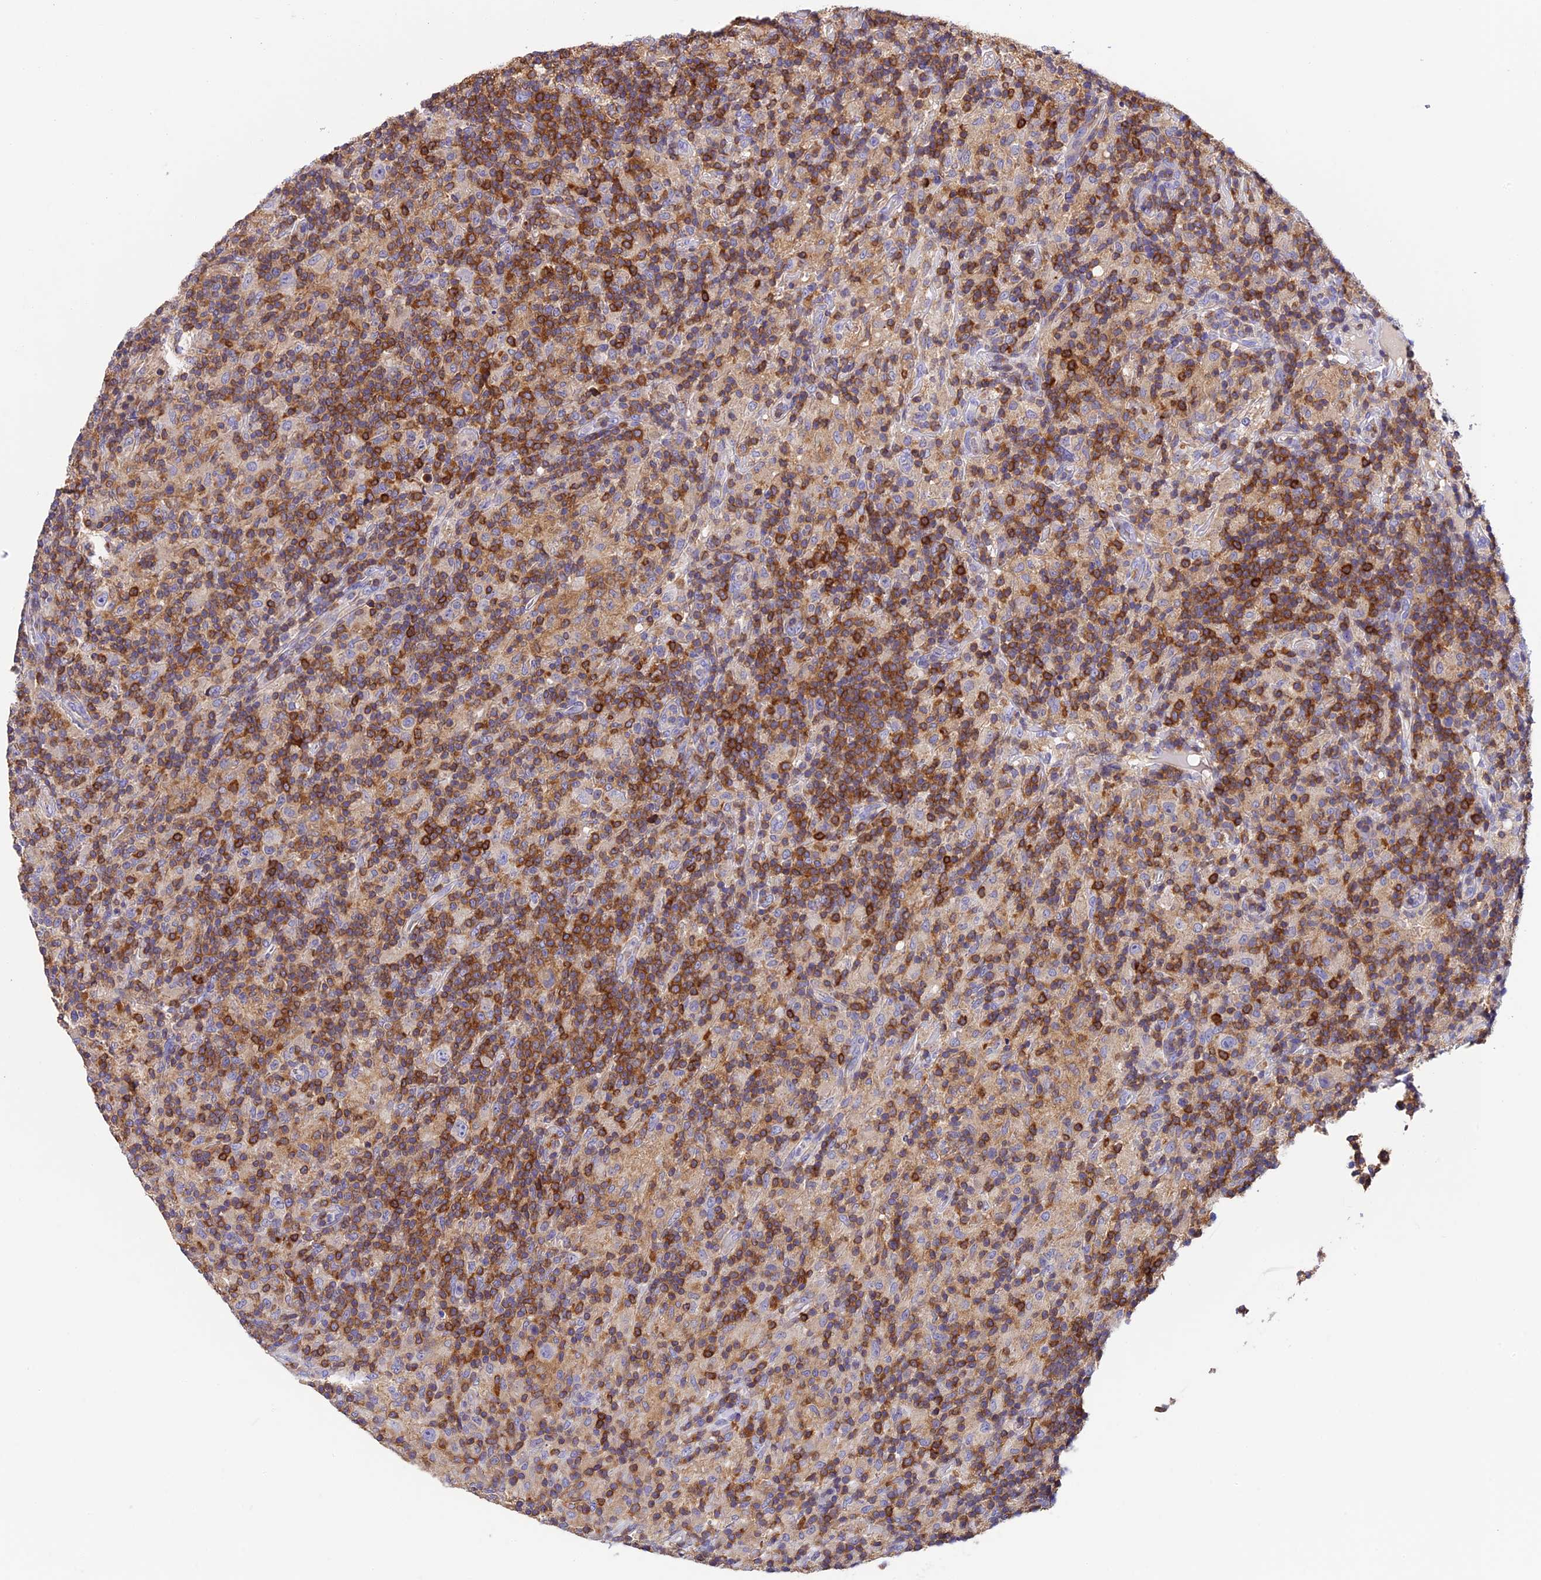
{"staining": {"intensity": "negative", "quantity": "none", "location": "none"}, "tissue": "lymphoma", "cell_type": "Tumor cells", "image_type": "cancer", "snomed": [{"axis": "morphology", "description": "Hodgkin's disease, NOS"}, {"axis": "topography", "description": "Lymph node"}], "caption": "Tumor cells show no significant expression in lymphoma.", "gene": "LPXN", "patient": {"sex": "male", "age": 70}}